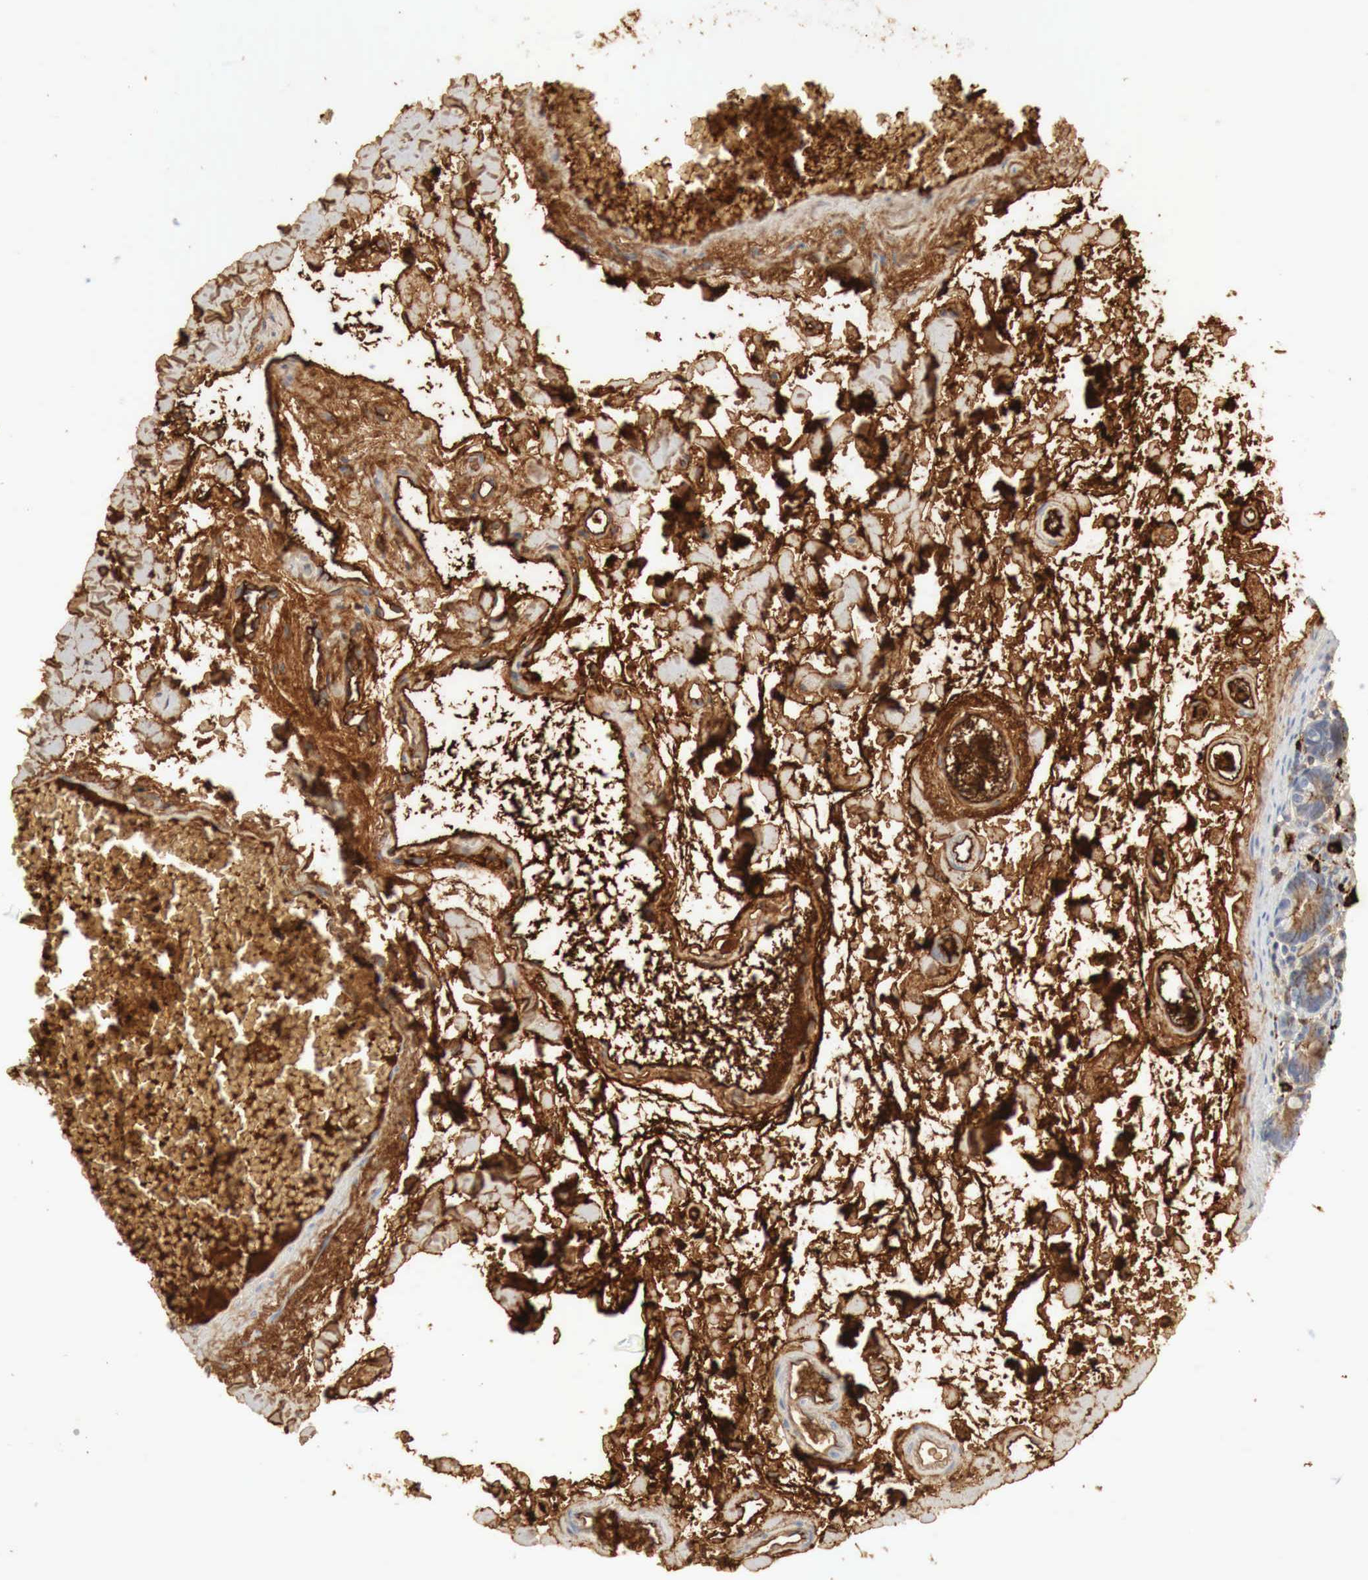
{"staining": {"intensity": "moderate", "quantity": "25%-75%", "location": "cytoplasmic/membranous"}, "tissue": "duodenum", "cell_type": "Glandular cells", "image_type": "normal", "snomed": [{"axis": "morphology", "description": "Normal tissue, NOS"}, {"axis": "topography", "description": "Duodenum"}], "caption": "An image showing moderate cytoplasmic/membranous positivity in approximately 25%-75% of glandular cells in unremarkable duodenum, as visualized by brown immunohistochemical staining.", "gene": "IGLC3", "patient": {"sex": "male", "age": 70}}